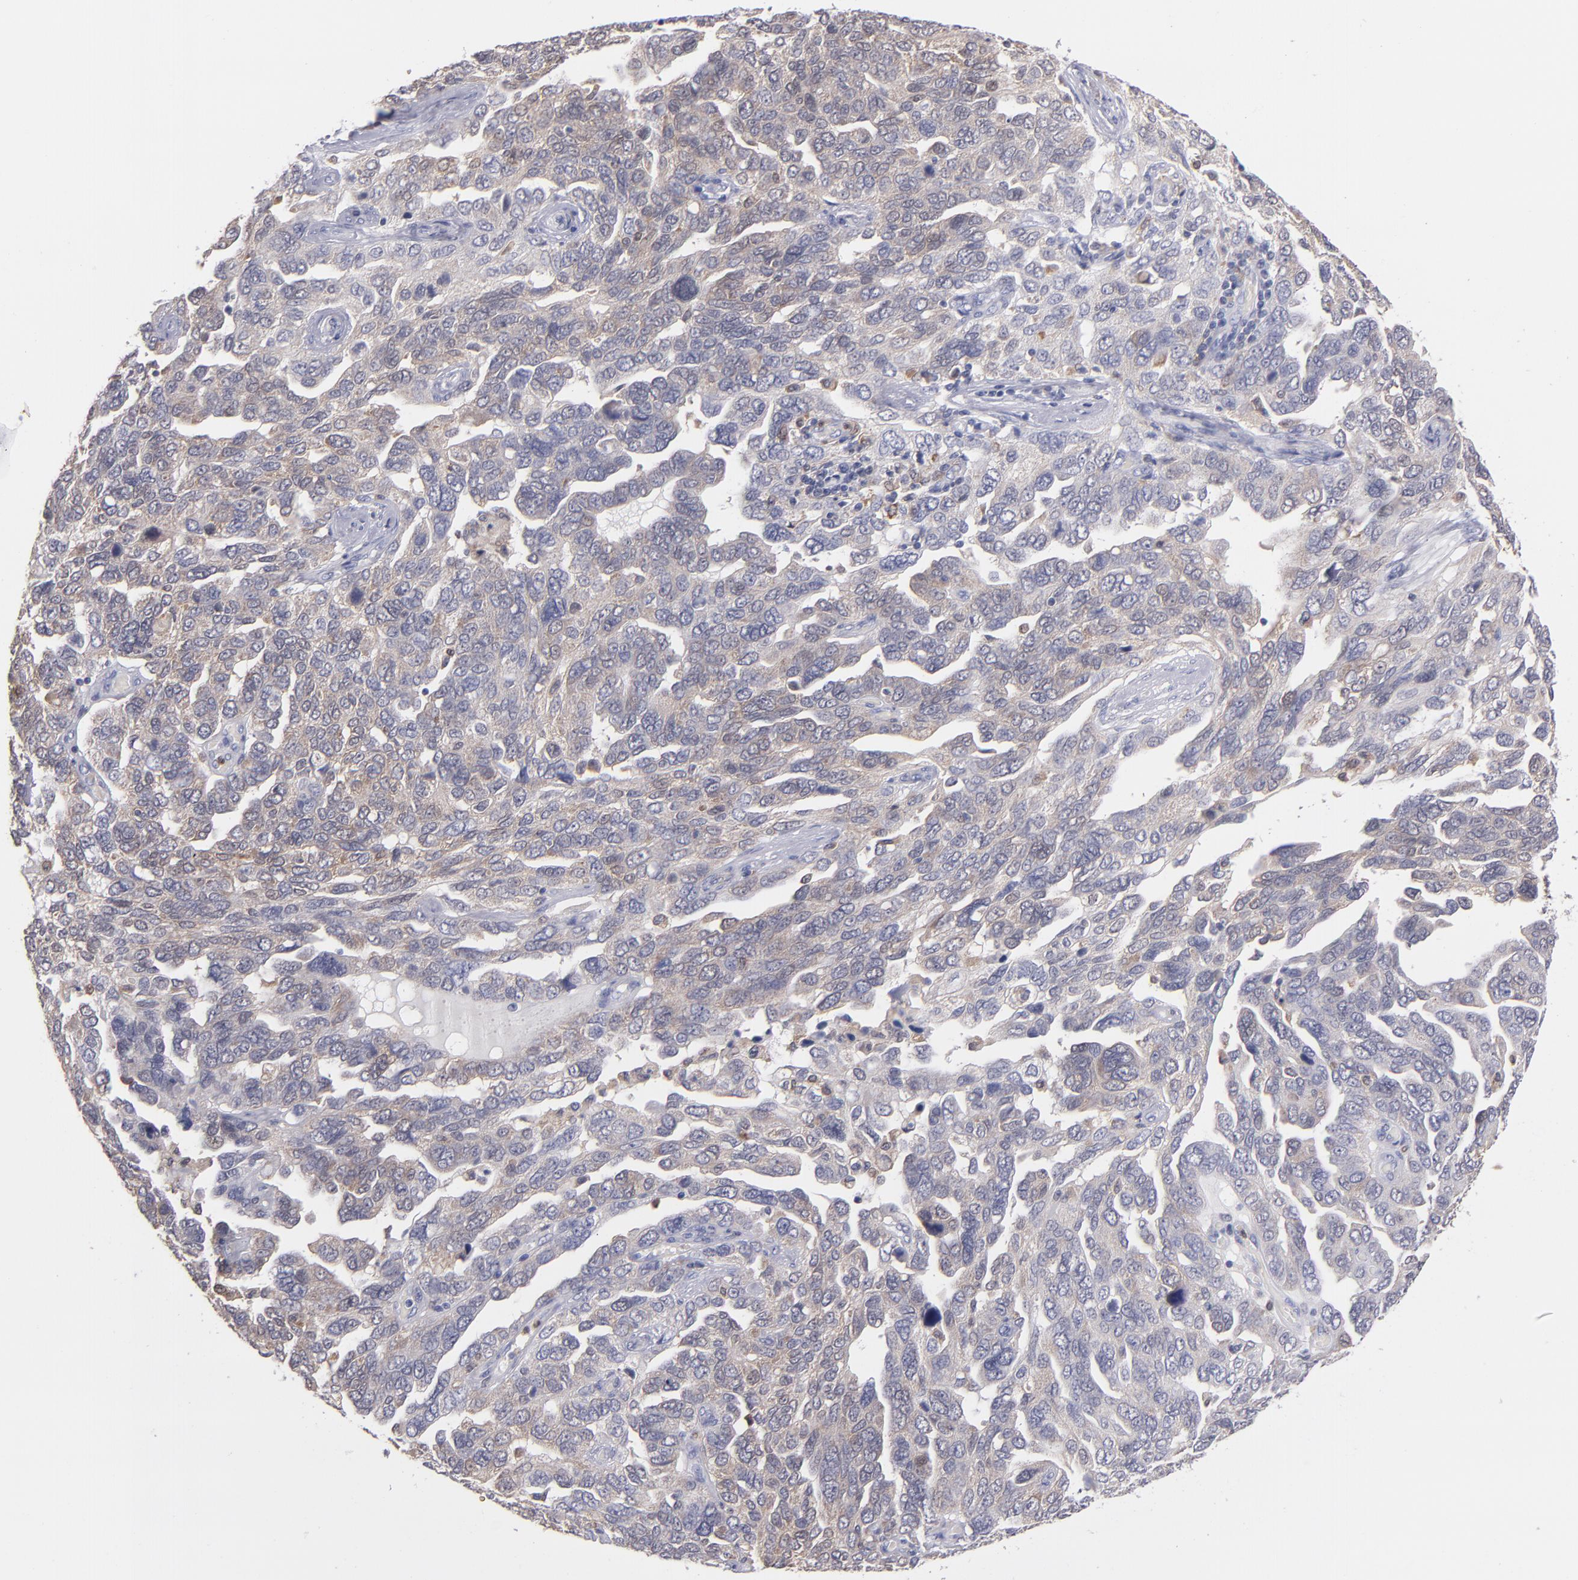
{"staining": {"intensity": "moderate", "quantity": "25%-75%", "location": "cytoplasmic/membranous"}, "tissue": "ovarian cancer", "cell_type": "Tumor cells", "image_type": "cancer", "snomed": [{"axis": "morphology", "description": "Cystadenocarcinoma, serous, NOS"}, {"axis": "topography", "description": "Ovary"}], "caption": "Serous cystadenocarcinoma (ovarian) stained with a brown dye displays moderate cytoplasmic/membranous positive staining in about 25%-75% of tumor cells.", "gene": "PRKCD", "patient": {"sex": "female", "age": 64}}